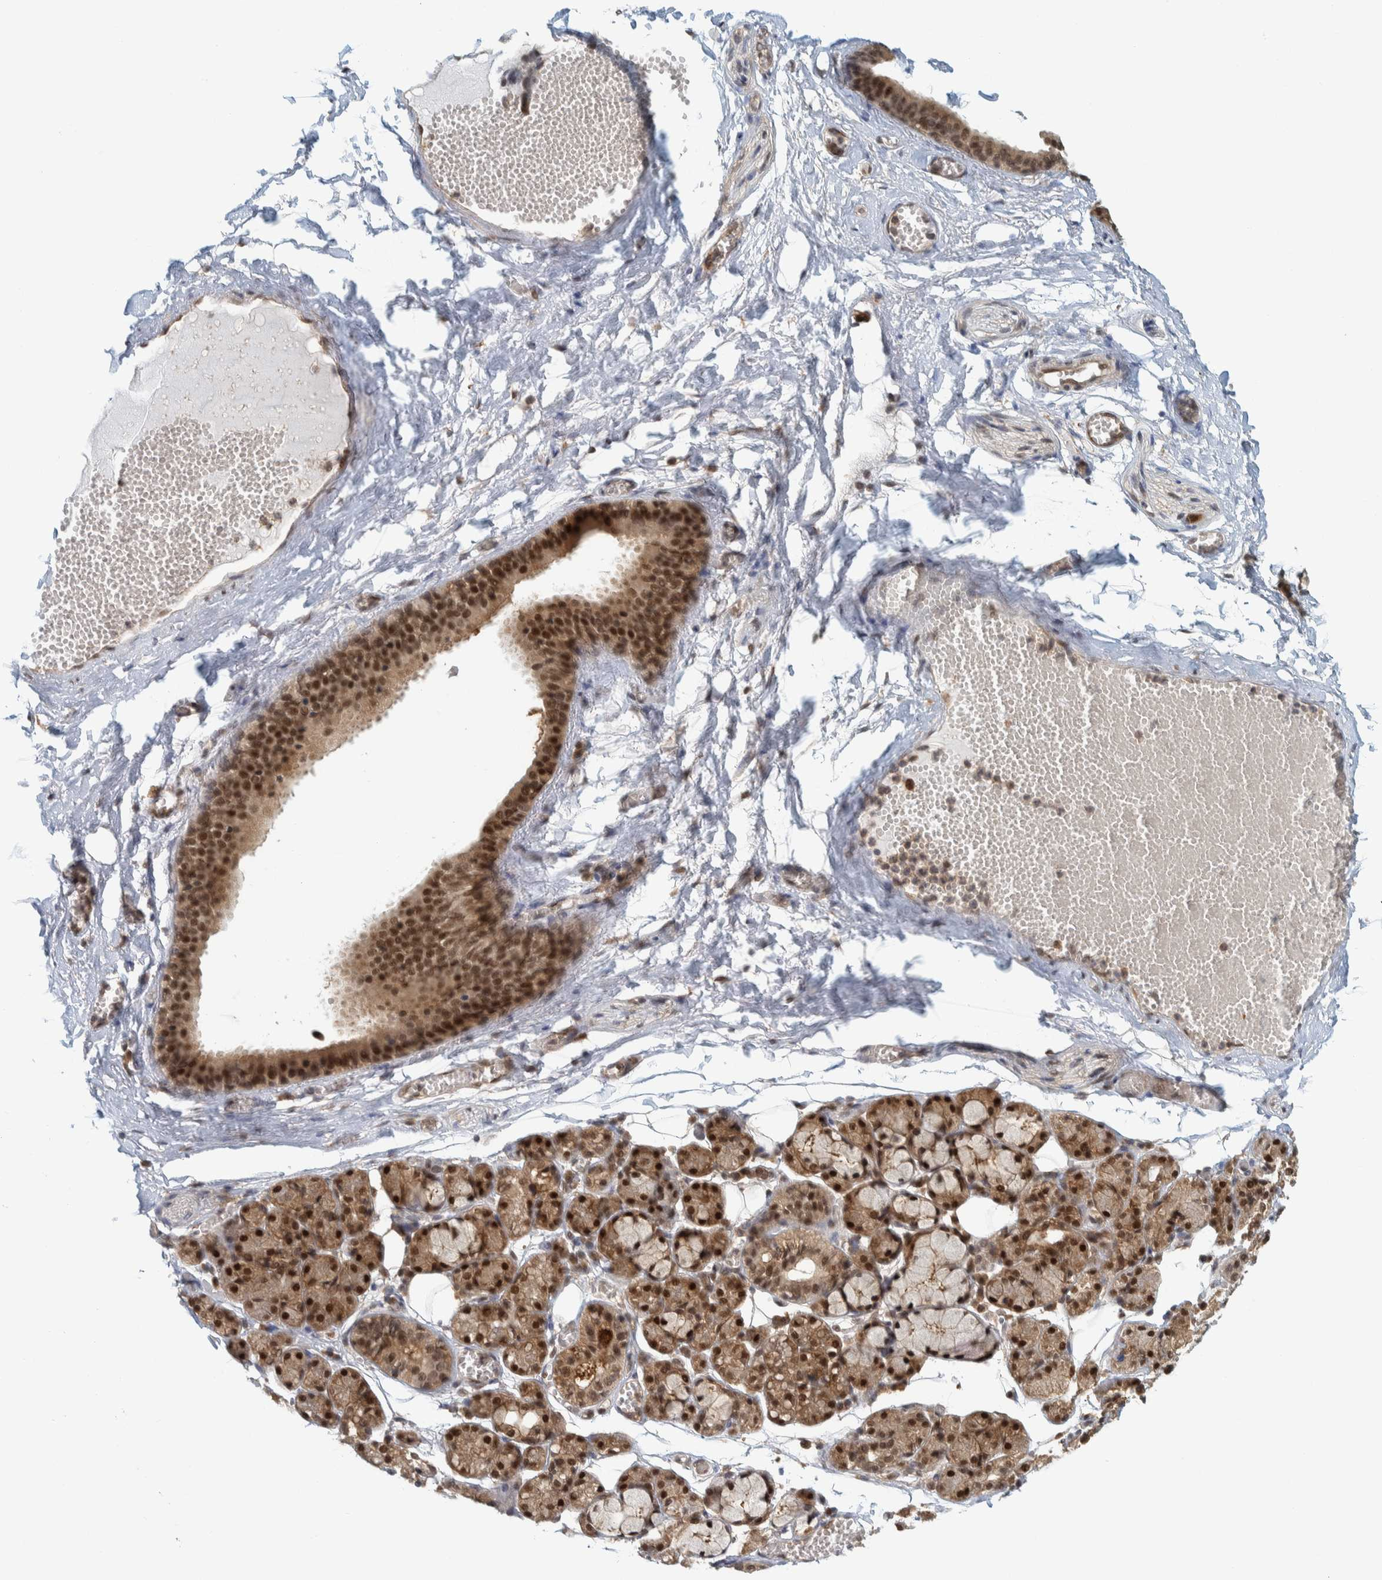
{"staining": {"intensity": "strong", "quantity": ">75%", "location": "nuclear"}, "tissue": "salivary gland", "cell_type": "Glandular cells", "image_type": "normal", "snomed": [{"axis": "morphology", "description": "Normal tissue, NOS"}, {"axis": "topography", "description": "Salivary gland"}], "caption": "A brown stain labels strong nuclear staining of a protein in glandular cells of benign salivary gland. The protein is stained brown, and the nuclei are stained in blue (DAB (3,3'-diaminobenzidine) IHC with brightfield microscopy, high magnification).", "gene": "COPS3", "patient": {"sex": "male", "age": 63}}